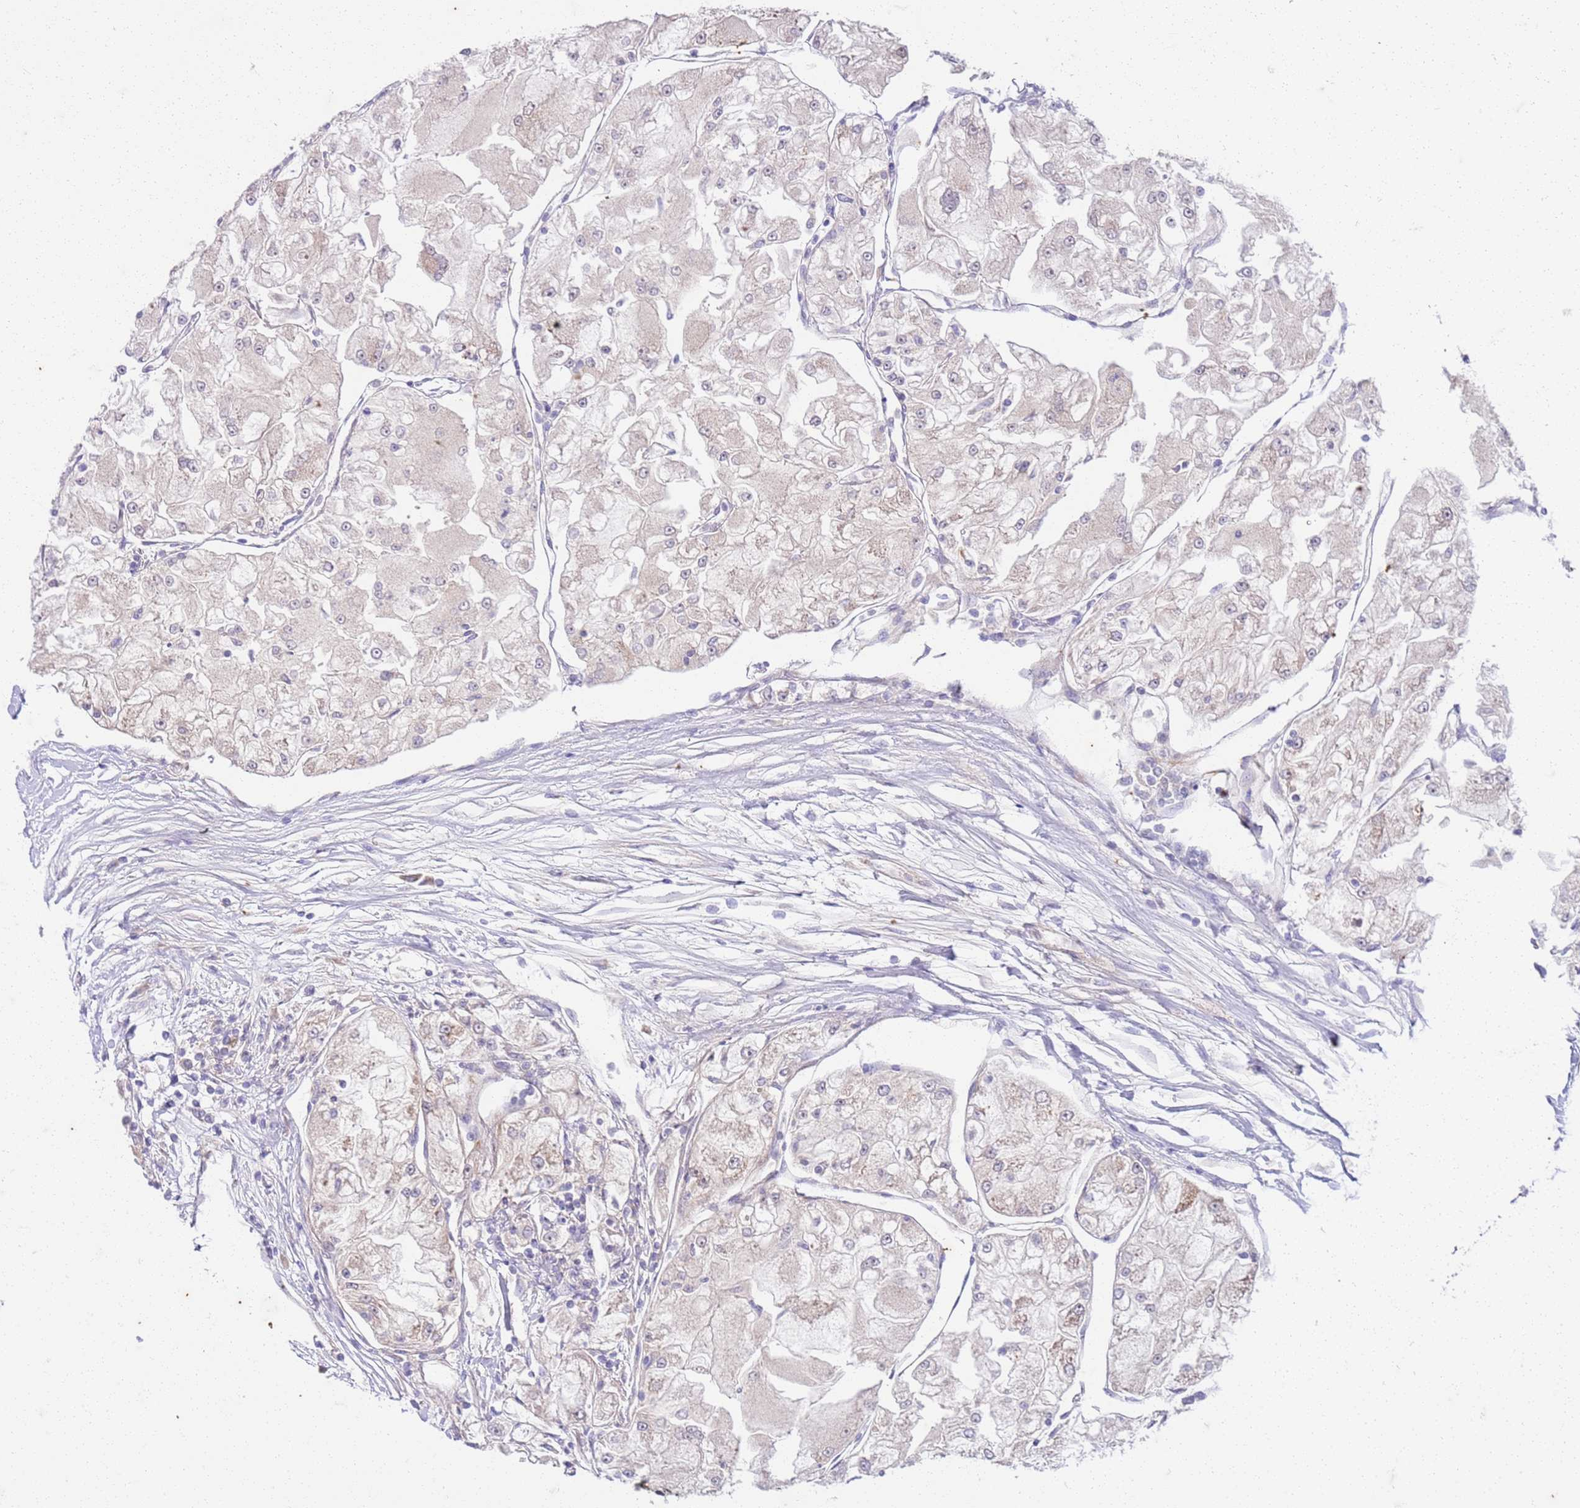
{"staining": {"intensity": "negative", "quantity": "none", "location": "none"}, "tissue": "renal cancer", "cell_type": "Tumor cells", "image_type": "cancer", "snomed": [{"axis": "morphology", "description": "Adenocarcinoma, NOS"}, {"axis": "topography", "description": "Kidney"}], "caption": "Tumor cells show no significant protein staining in adenocarcinoma (renal). (Immunohistochemistry (ihc), brightfield microscopy, high magnification).", "gene": "OSBP", "patient": {"sex": "female", "age": 72}}